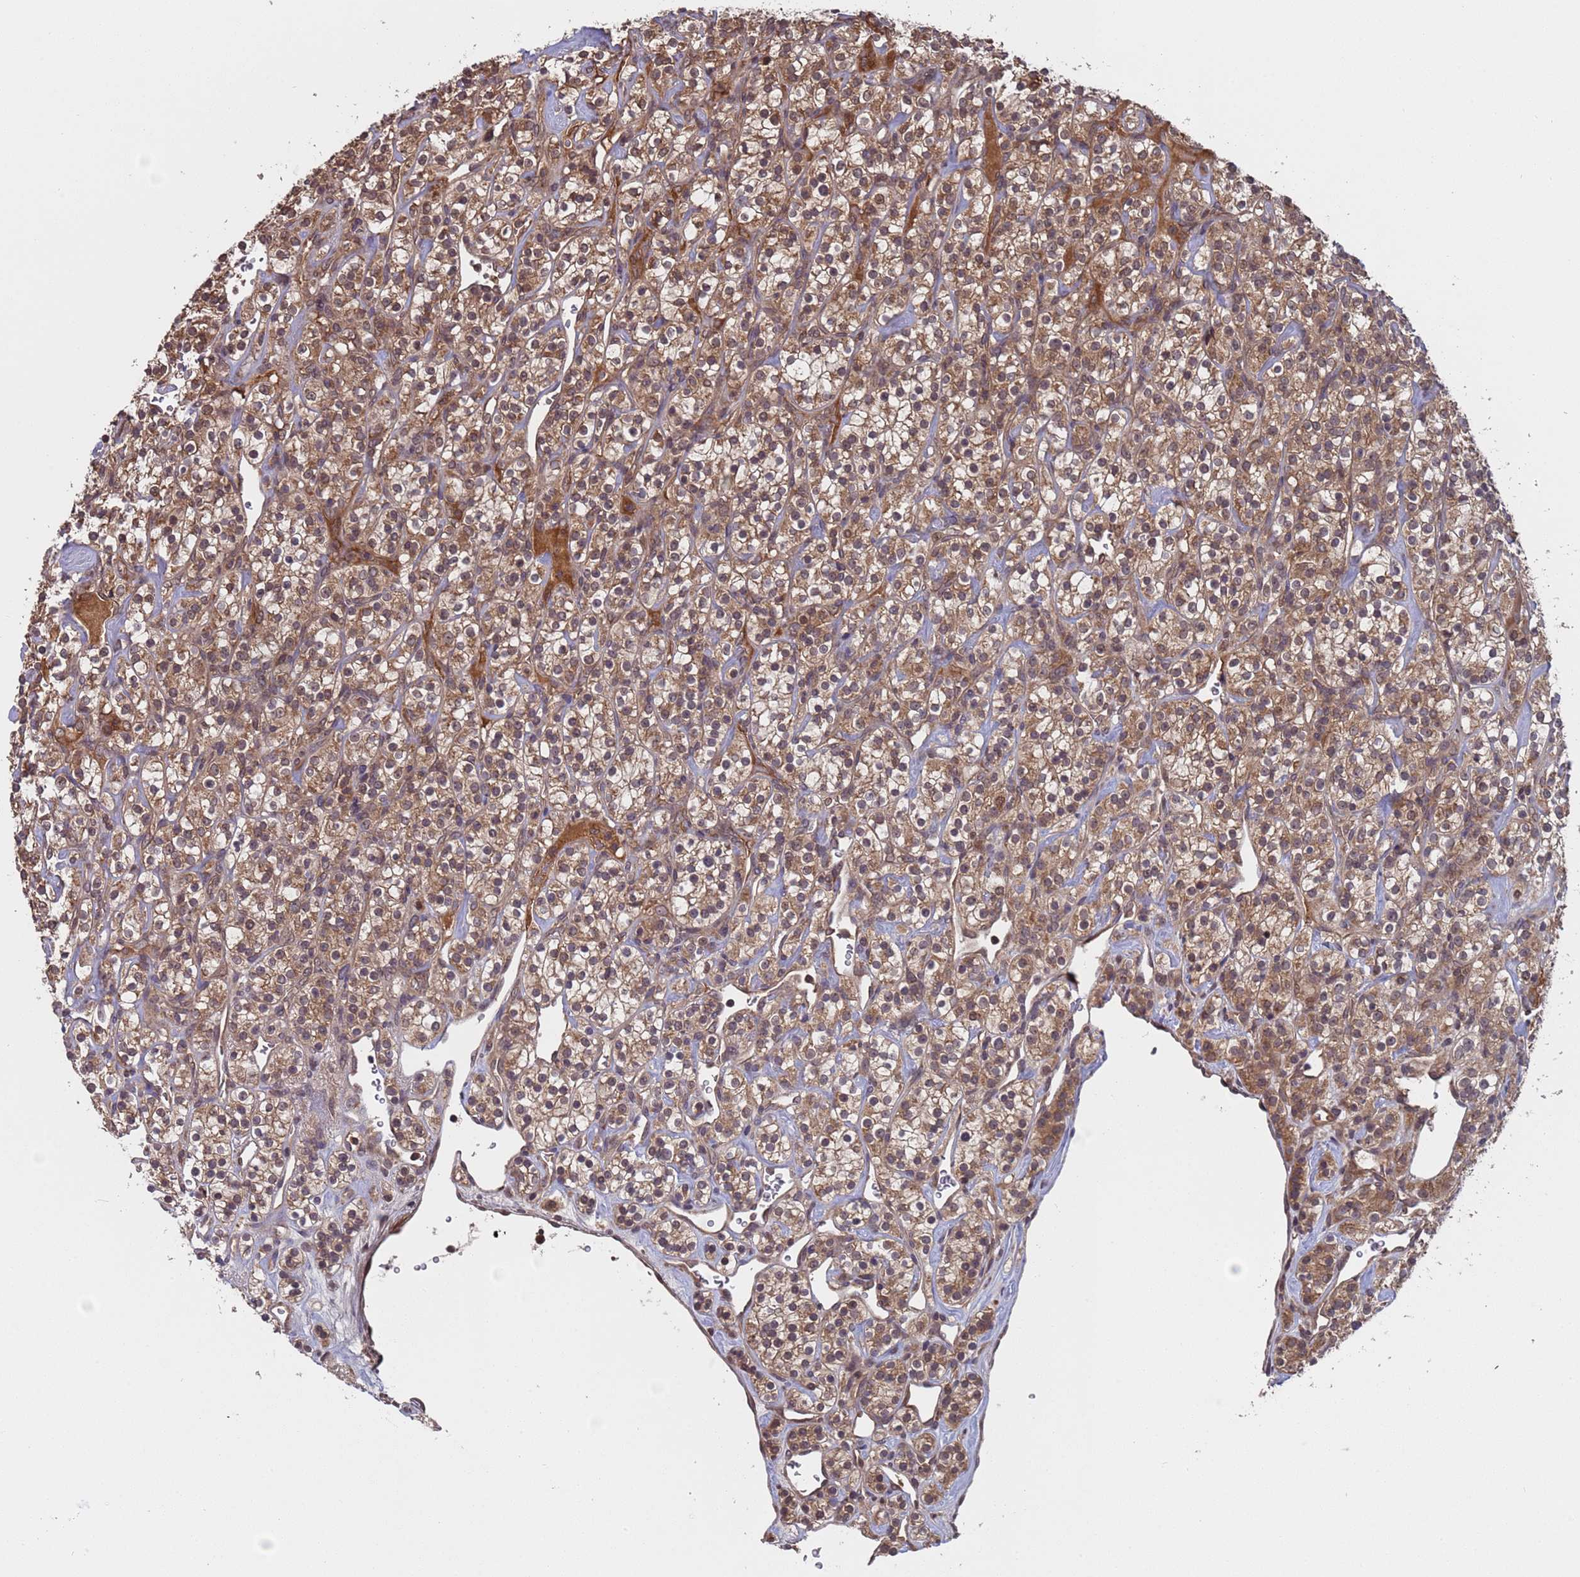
{"staining": {"intensity": "moderate", "quantity": ">75%", "location": "cytoplasmic/membranous,nuclear"}, "tissue": "renal cancer", "cell_type": "Tumor cells", "image_type": "cancer", "snomed": [{"axis": "morphology", "description": "Adenocarcinoma, NOS"}, {"axis": "topography", "description": "Kidney"}], "caption": "A brown stain shows moderate cytoplasmic/membranous and nuclear positivity of a protein in adenocarcinoma (renal) tumor cells. (DAB IHC, brown staining for protein, blue staining for nuclei).", "gene": "ERI1", "patient": {"sex": "male", "age": 77}}